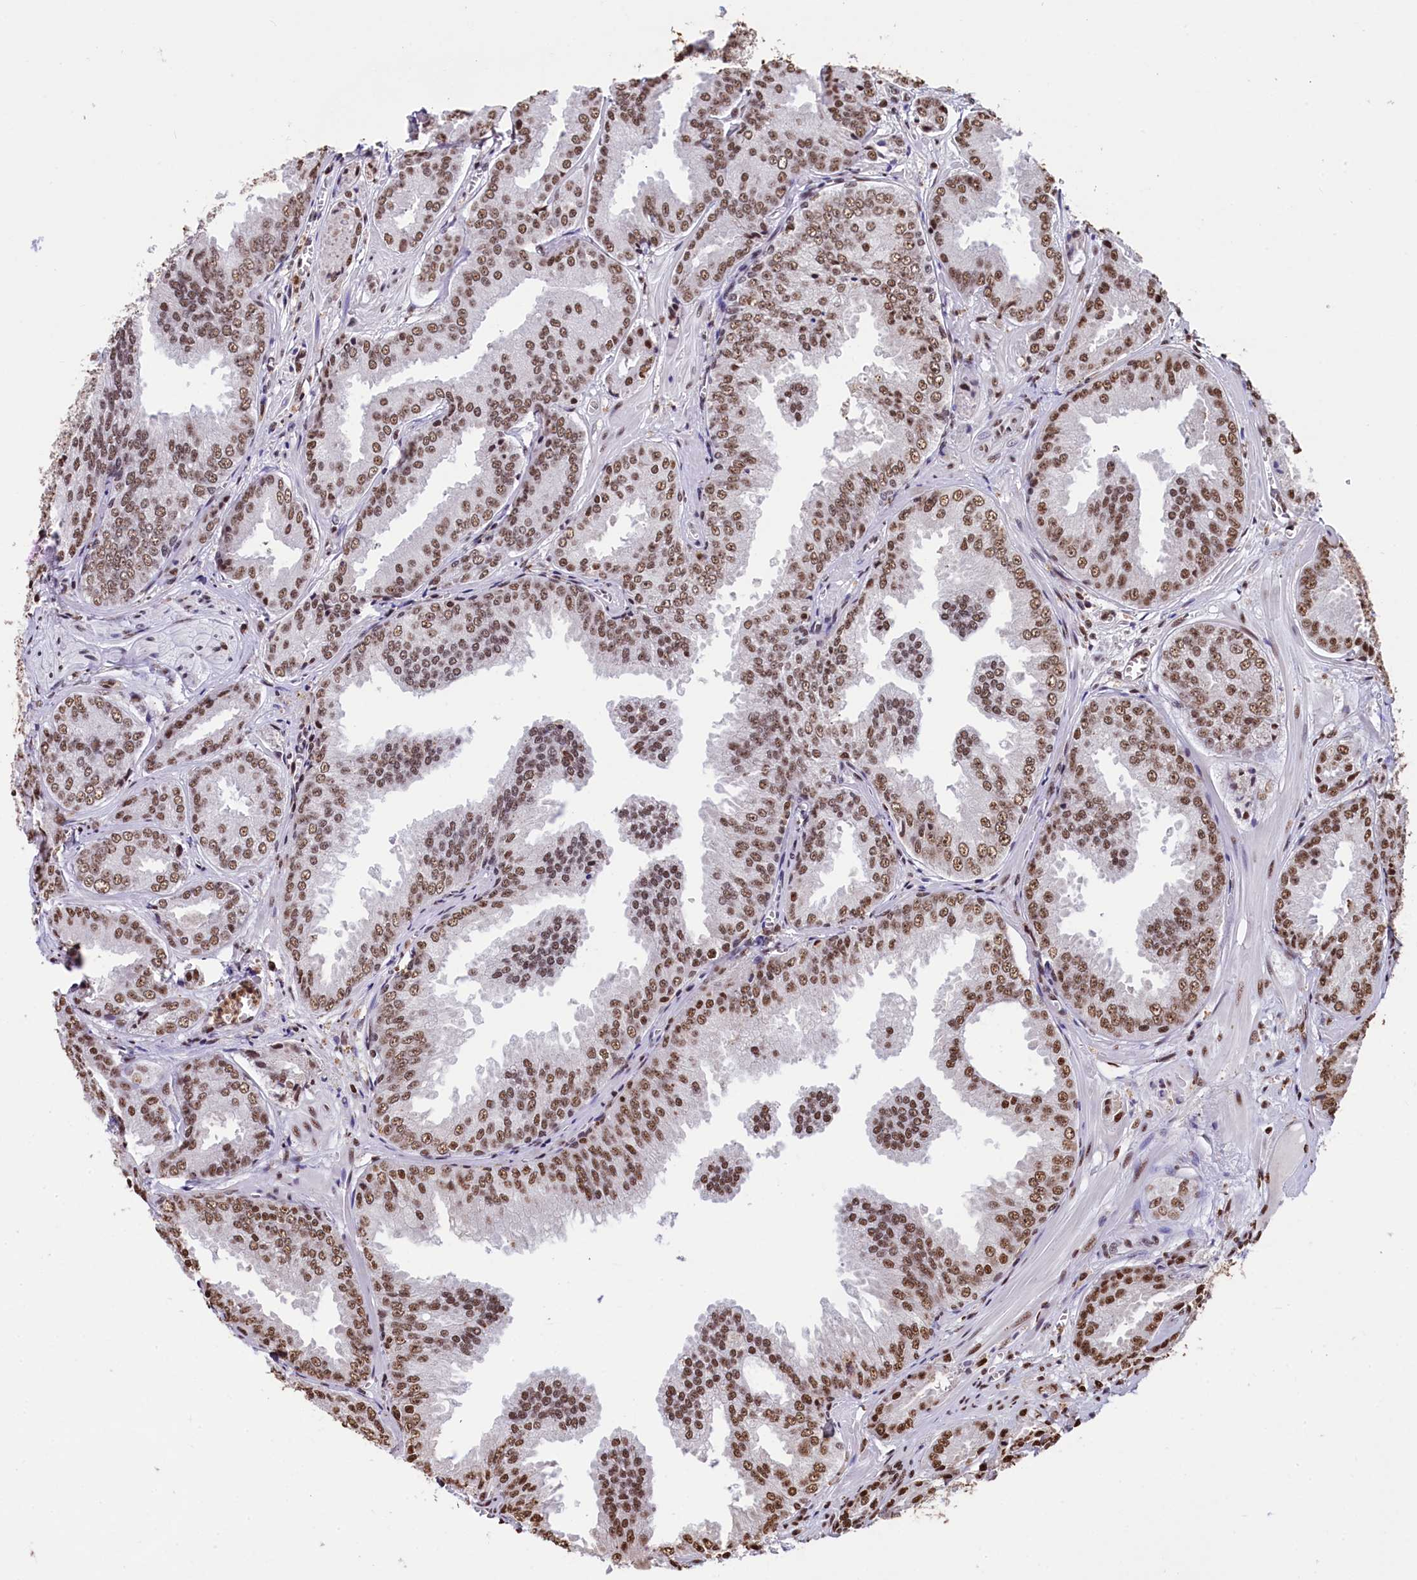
{"staining": {"intensity": "moderate", "quantity": ">75%", "location": "nuclear"}, "tissue": "prostate cancer", "cell_type": "Tumor cells", "image_type": "cancer", "snomed": [{"axis": "morphology", "description": "Adenocarcinoma, Low grade"}, {"axis": "topography", "description": "Prostate"}], "caption": "Prostate cancer (adenocarcinoma (low-grade)) stained with a protein marker shows moderate staining in tumor cells.", "gene": "SNRPD2", "patient": {"sex": "male", "age": 67}}